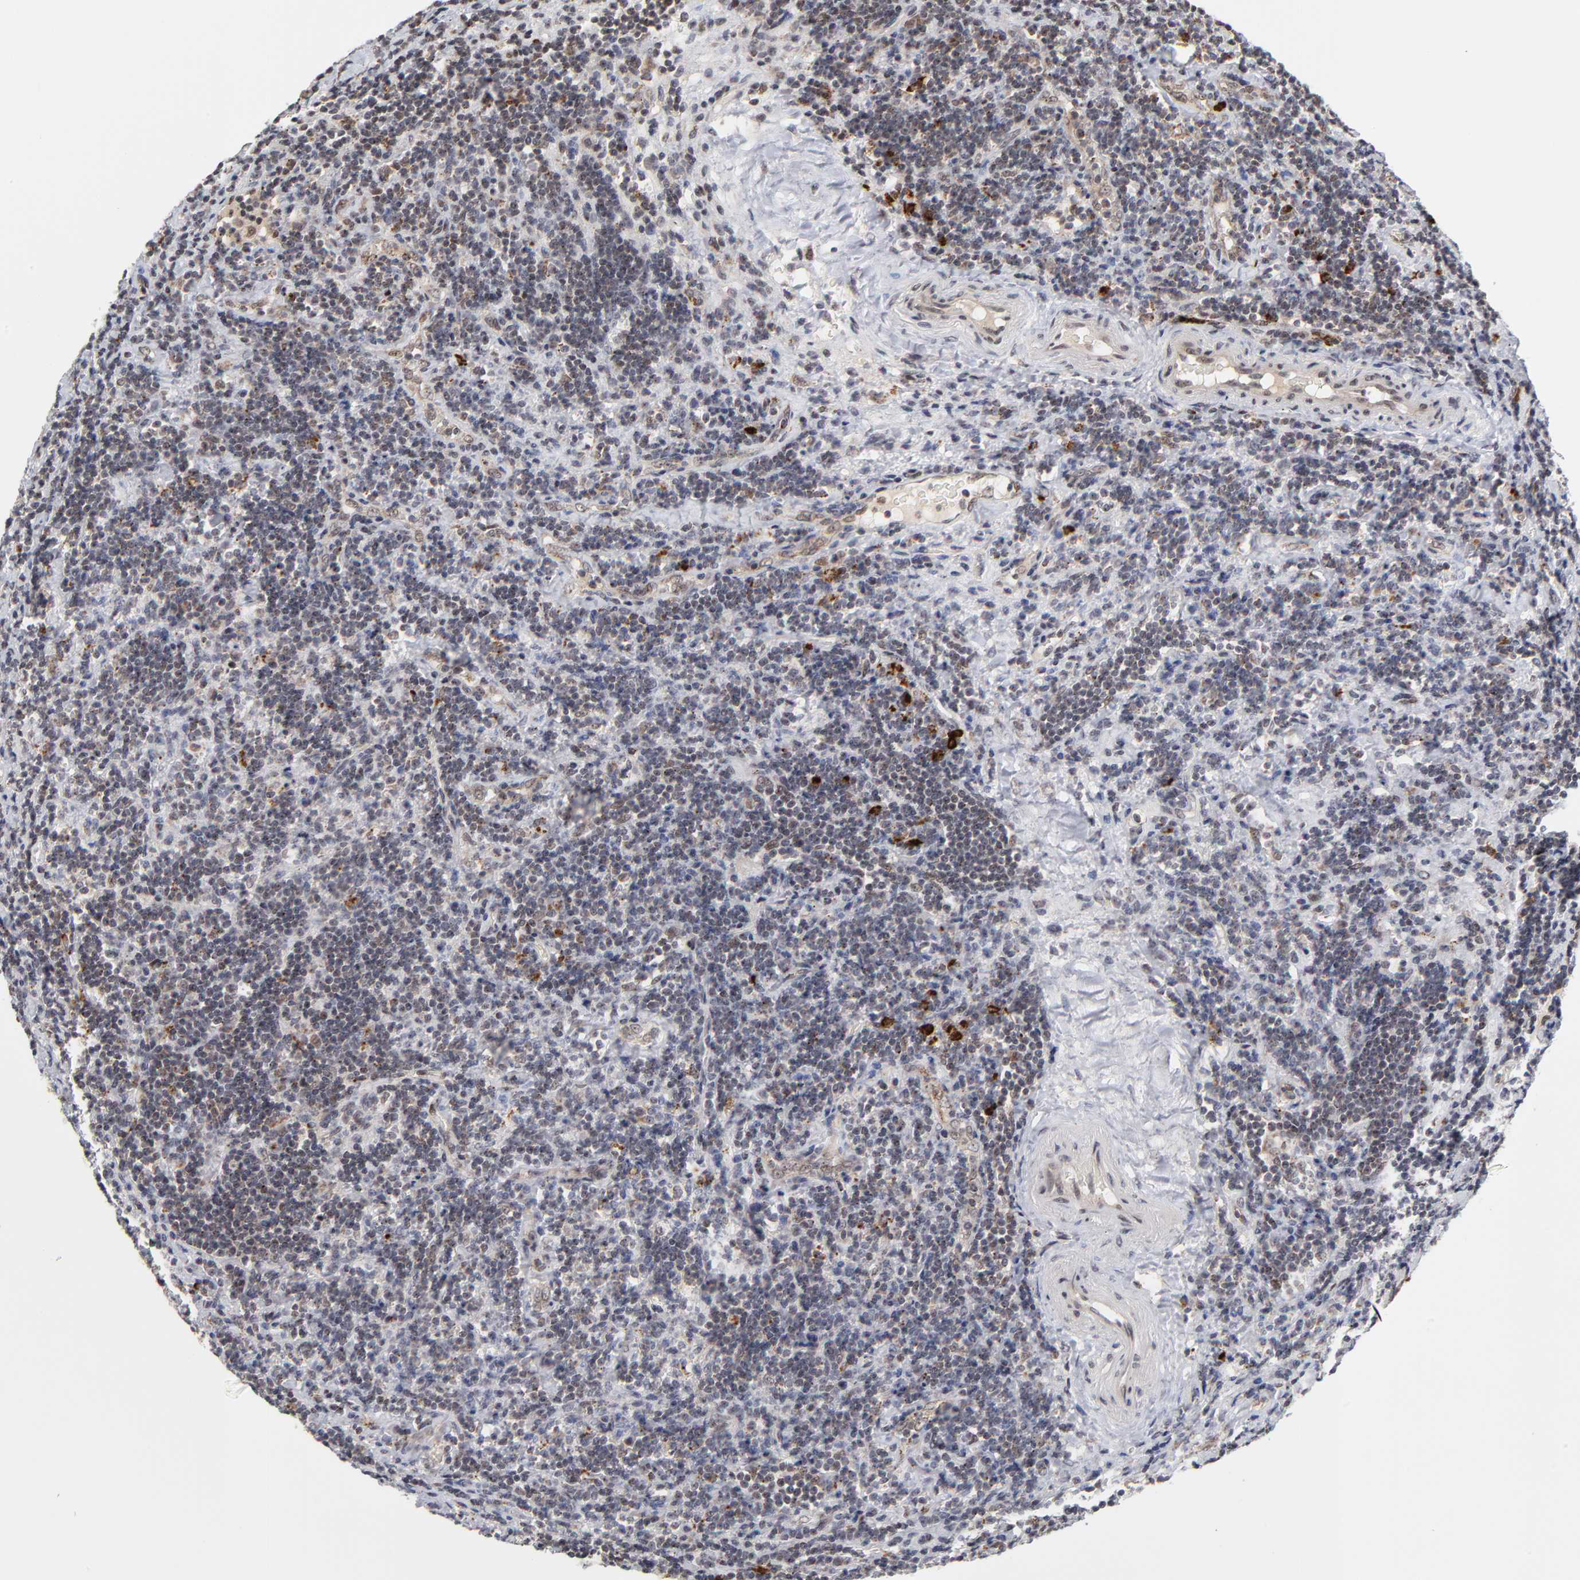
{"staining": {"intensity": "weak", "quantity": "25%-75%", "location": "nuclear"}, "tissue": "lymphoma", "cell_type": "Tumor cells", "image_type": "cancer", "snomed": [{"axis": "morphology", "description": "Malignant lymphoma, non-Hodgkin's type, Low grade"}, {"axis": "topography", "description": "Lymph node"}], "caption": "This image demonstrates immunohistochemistry staining of low-grade malignant lymphoma, non-Hodgkin's type, with low weak nuclear positivity in approximately 25%-75% of tumor cells.", "gene": "ZNF419", "patient": {"sex": "male", "age": 70}}